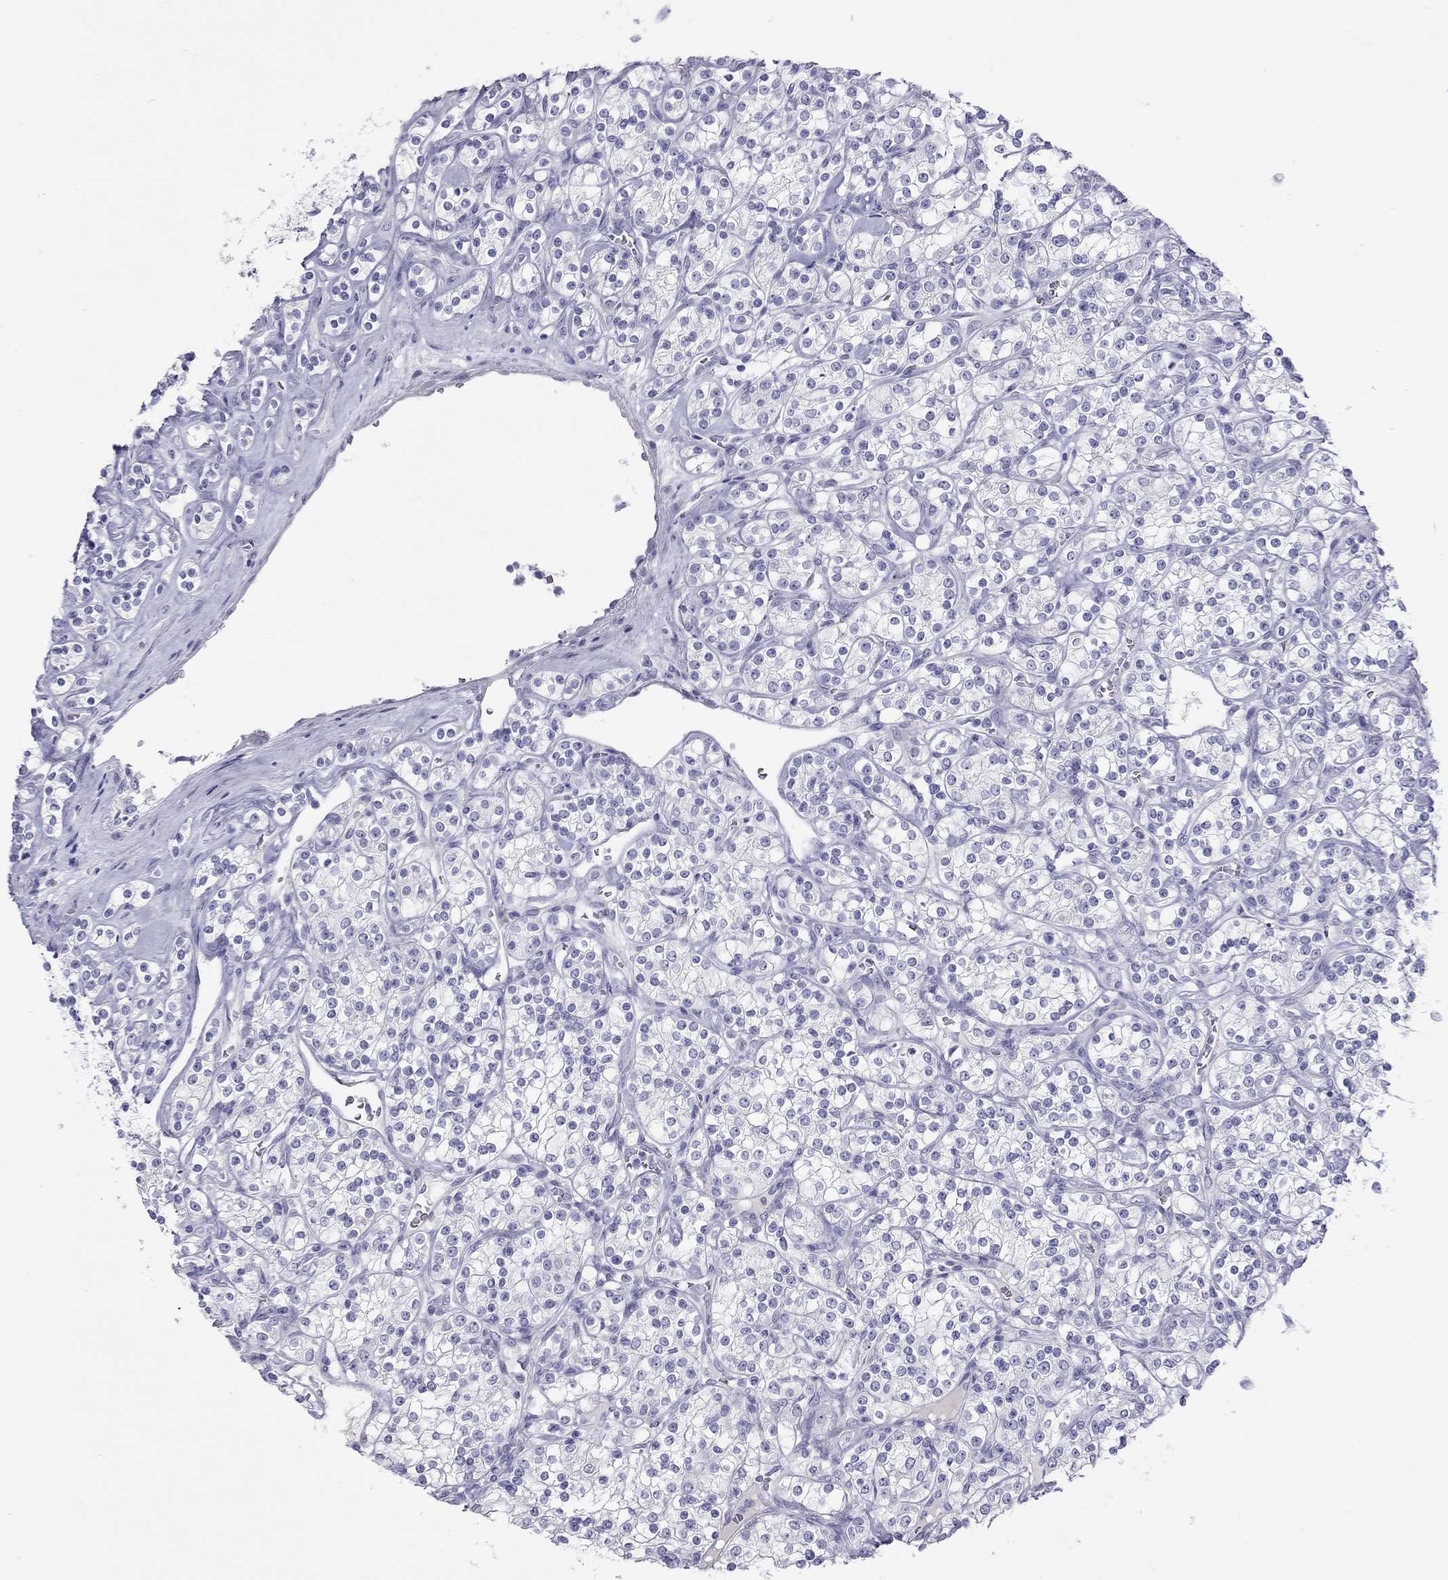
{"staining": {"intensity": "negative", "quantity": "none", "location": "none"}, "tissue": "renal cancer", "cell_type": "Tumor cells", "image_type": "cancer", "snomed": [{"axis": "morphology", "description": "Adenocarcinoma, NOS"}, {"axis": "topography", "description": "Kidney"}], "caption": "Renal adenocarcinoma was stained to show a protein in brown. There is no significant expression in tumor cells.", "gene": "STAG3", "patient": {"sex": "male", "age": 77}}